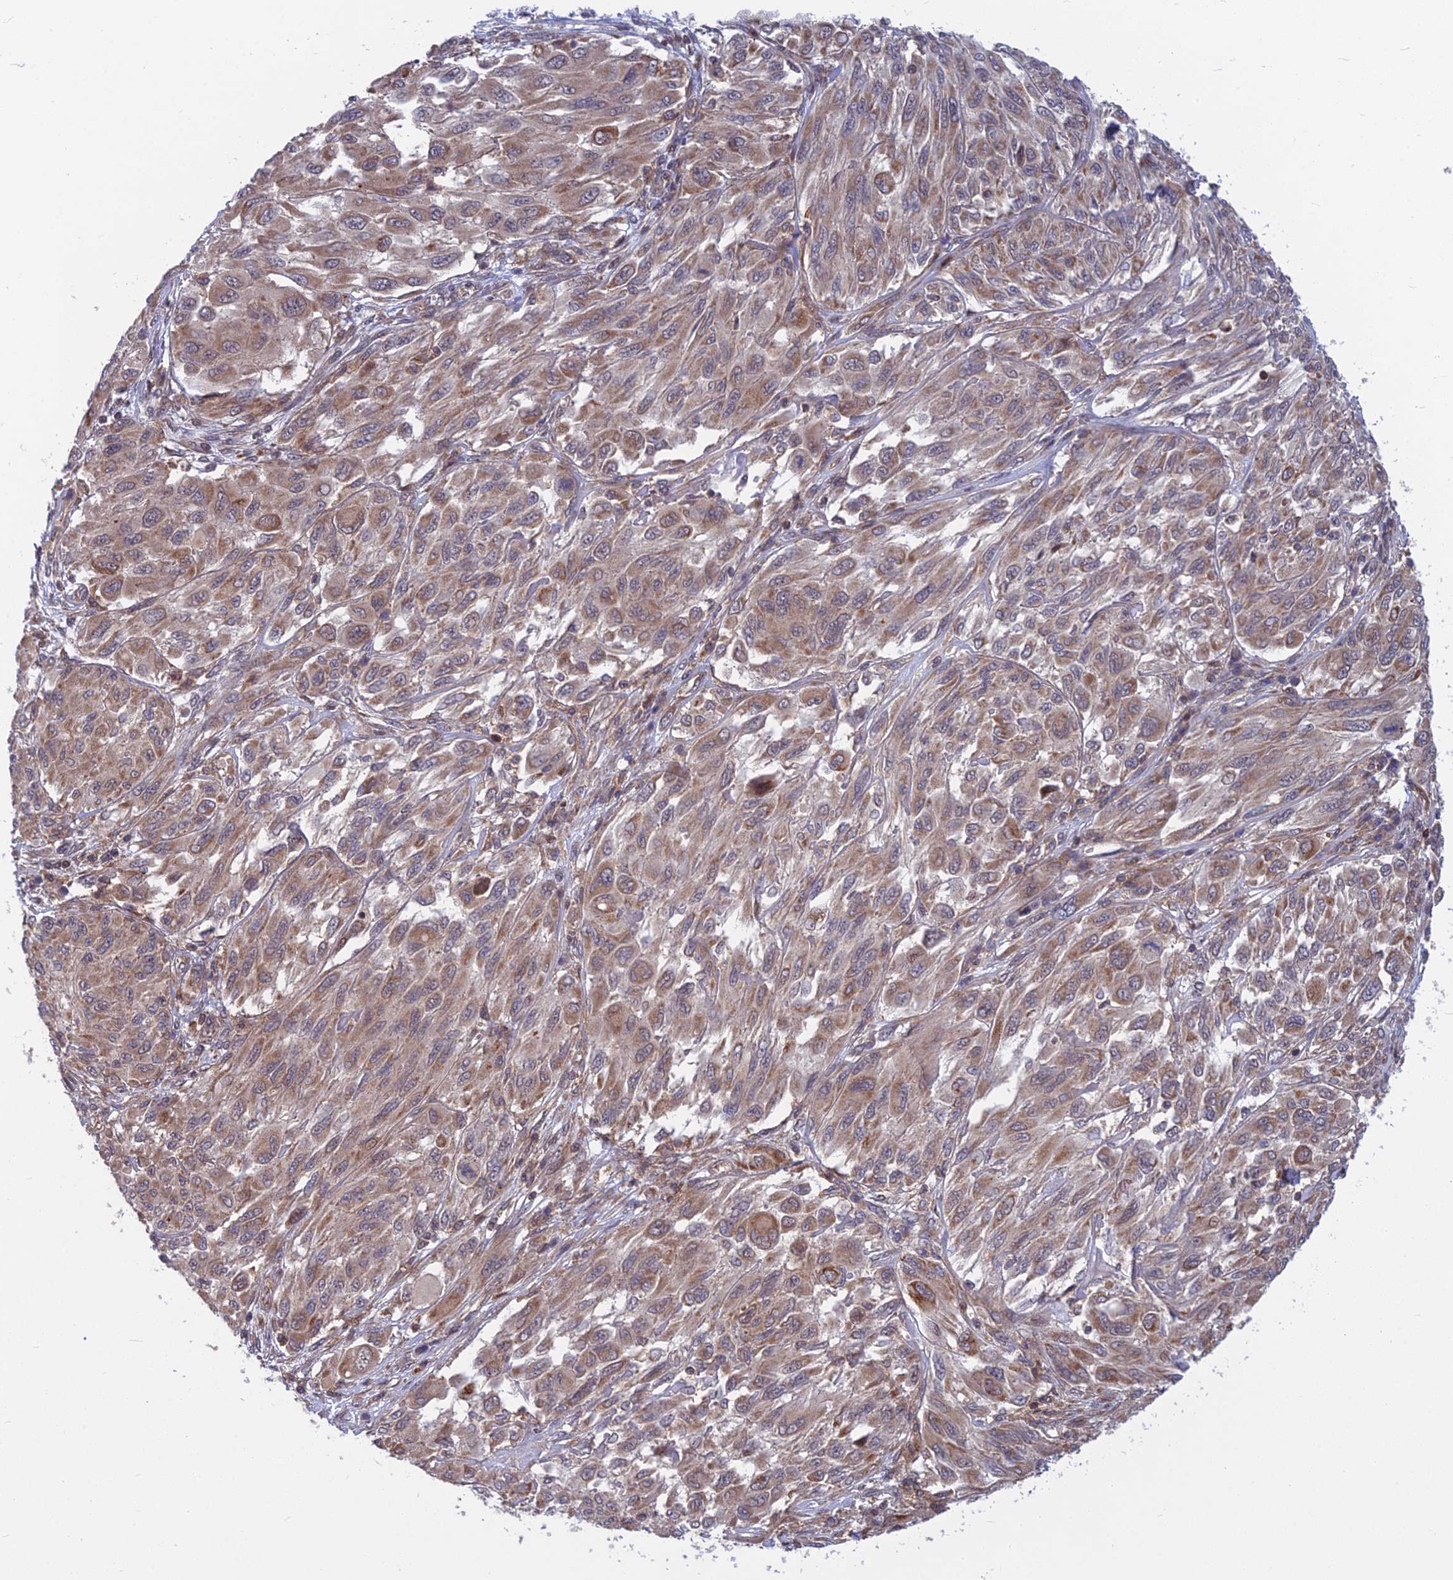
{"staining": {"intensity": "moderate", "quantity": ">75%", "location": "cytoplasmic/membranous"}, "tissue": "melanoma", "cell_type": "Tumor cells", "image_type": "cancer", "snomed": [{"axis": "morphology", "description": "Malignant melanoma, NOS"}, {"axis": "topography", "description": "Skin"}], "caption": "IHC micrograph of human melanoma stained for a protein (brown), which exhibits medium levels of moderate cytoplasmic/membranous positivity in about >75% of tumor cells.", "gene": "COMMD2", "patient": {"sex": "female", "age": 91}}